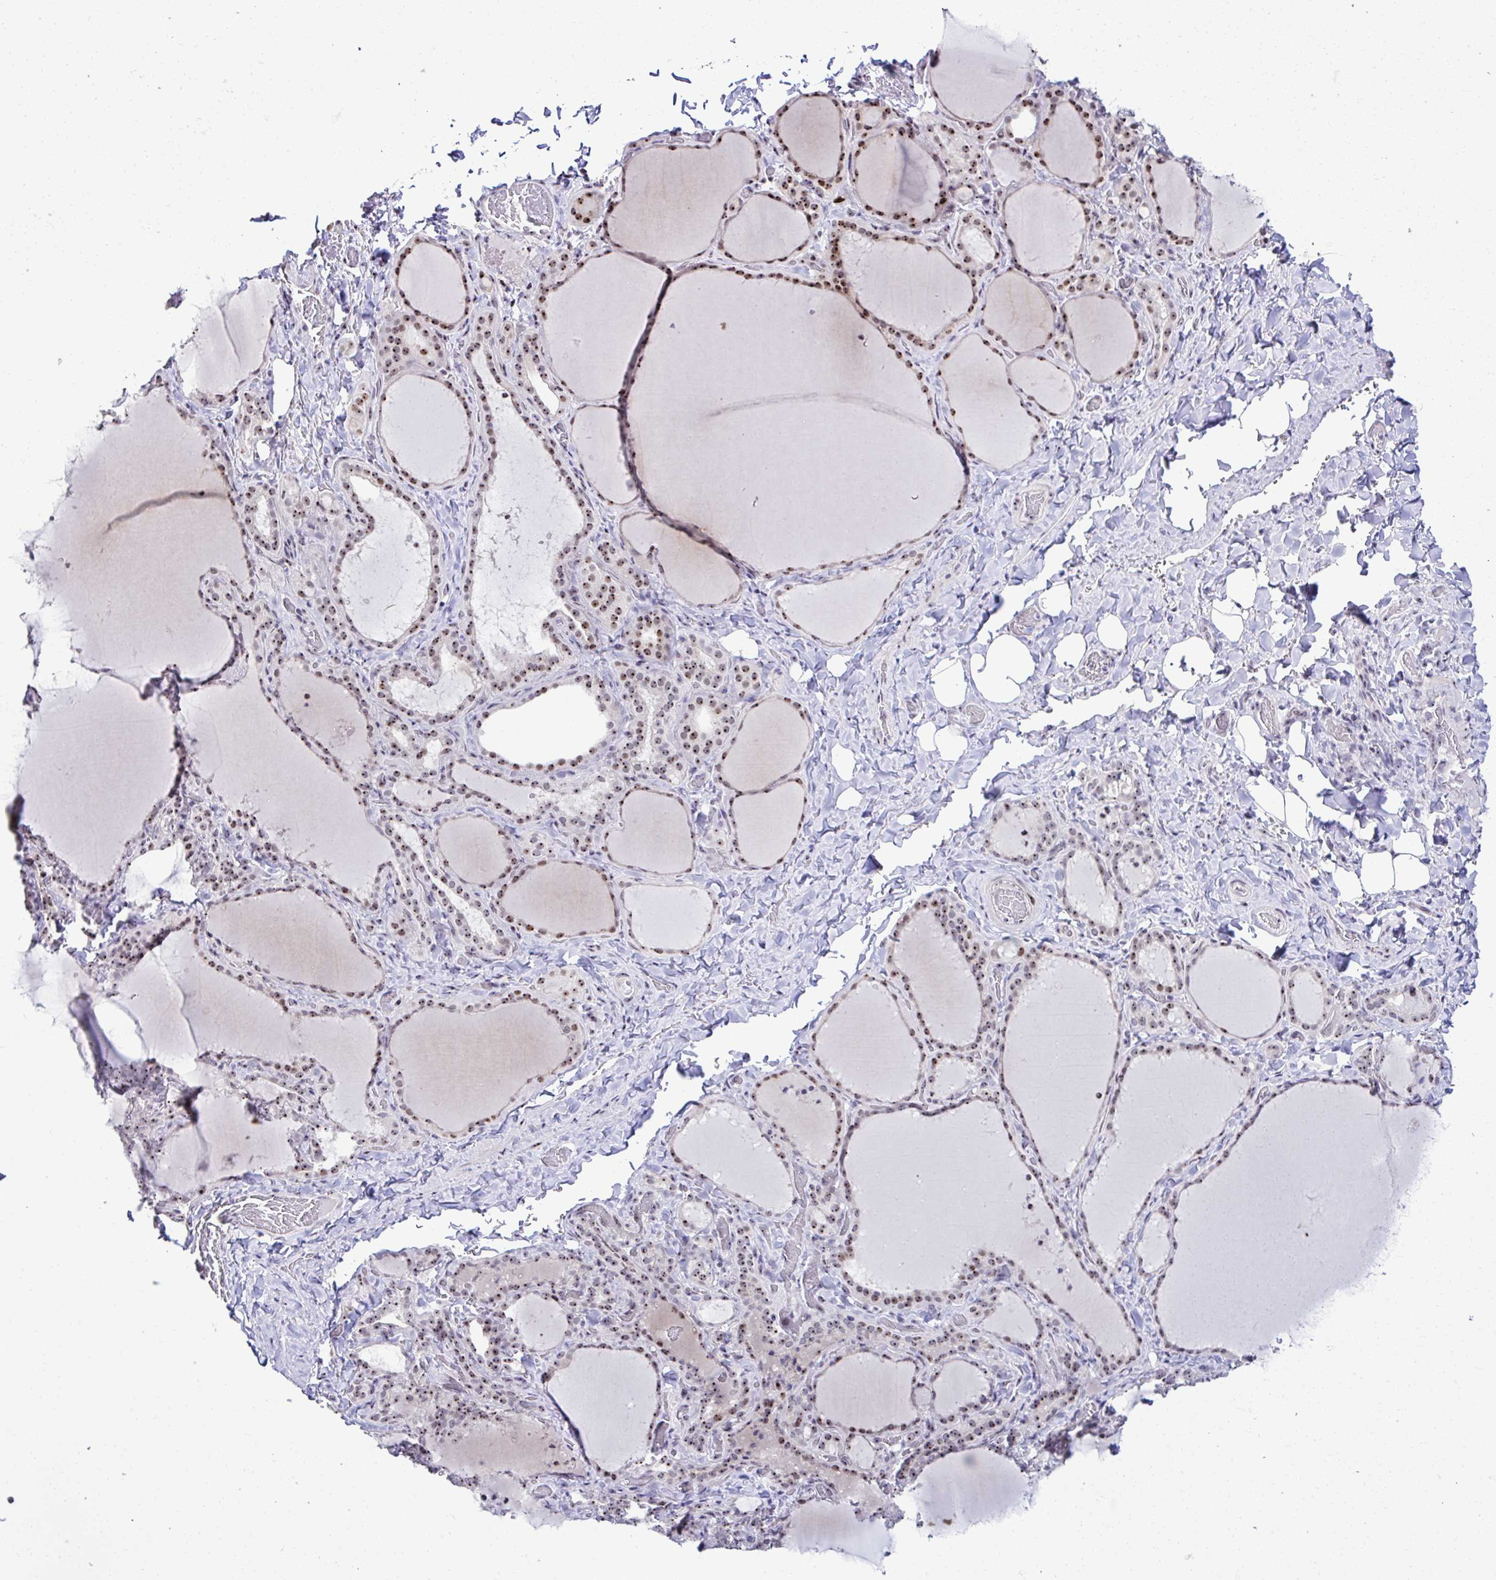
{"staining": {"intensity": "strong", "quantity": ">75%", "location": "nuclear"}, "tissue": "thyroid gland", "cell_type": "Glandular cells", "image_type": "normal", "snomed": [{"axis": "morphology", "description": "Normal tissue, NOS"}, {"axis": "topography", "description": "Thyroid gland"}], "caption": "Immunohistochemistry (IHC) of unremarkable thyroid gland reveals high levels of strong nuclear positivity in approximately >75% of glandular cells. The protein is shown in brown color, while the nuclei are stained blue.", "gene": "CEP72", "patient": {"sex": "female", "age": 22}}